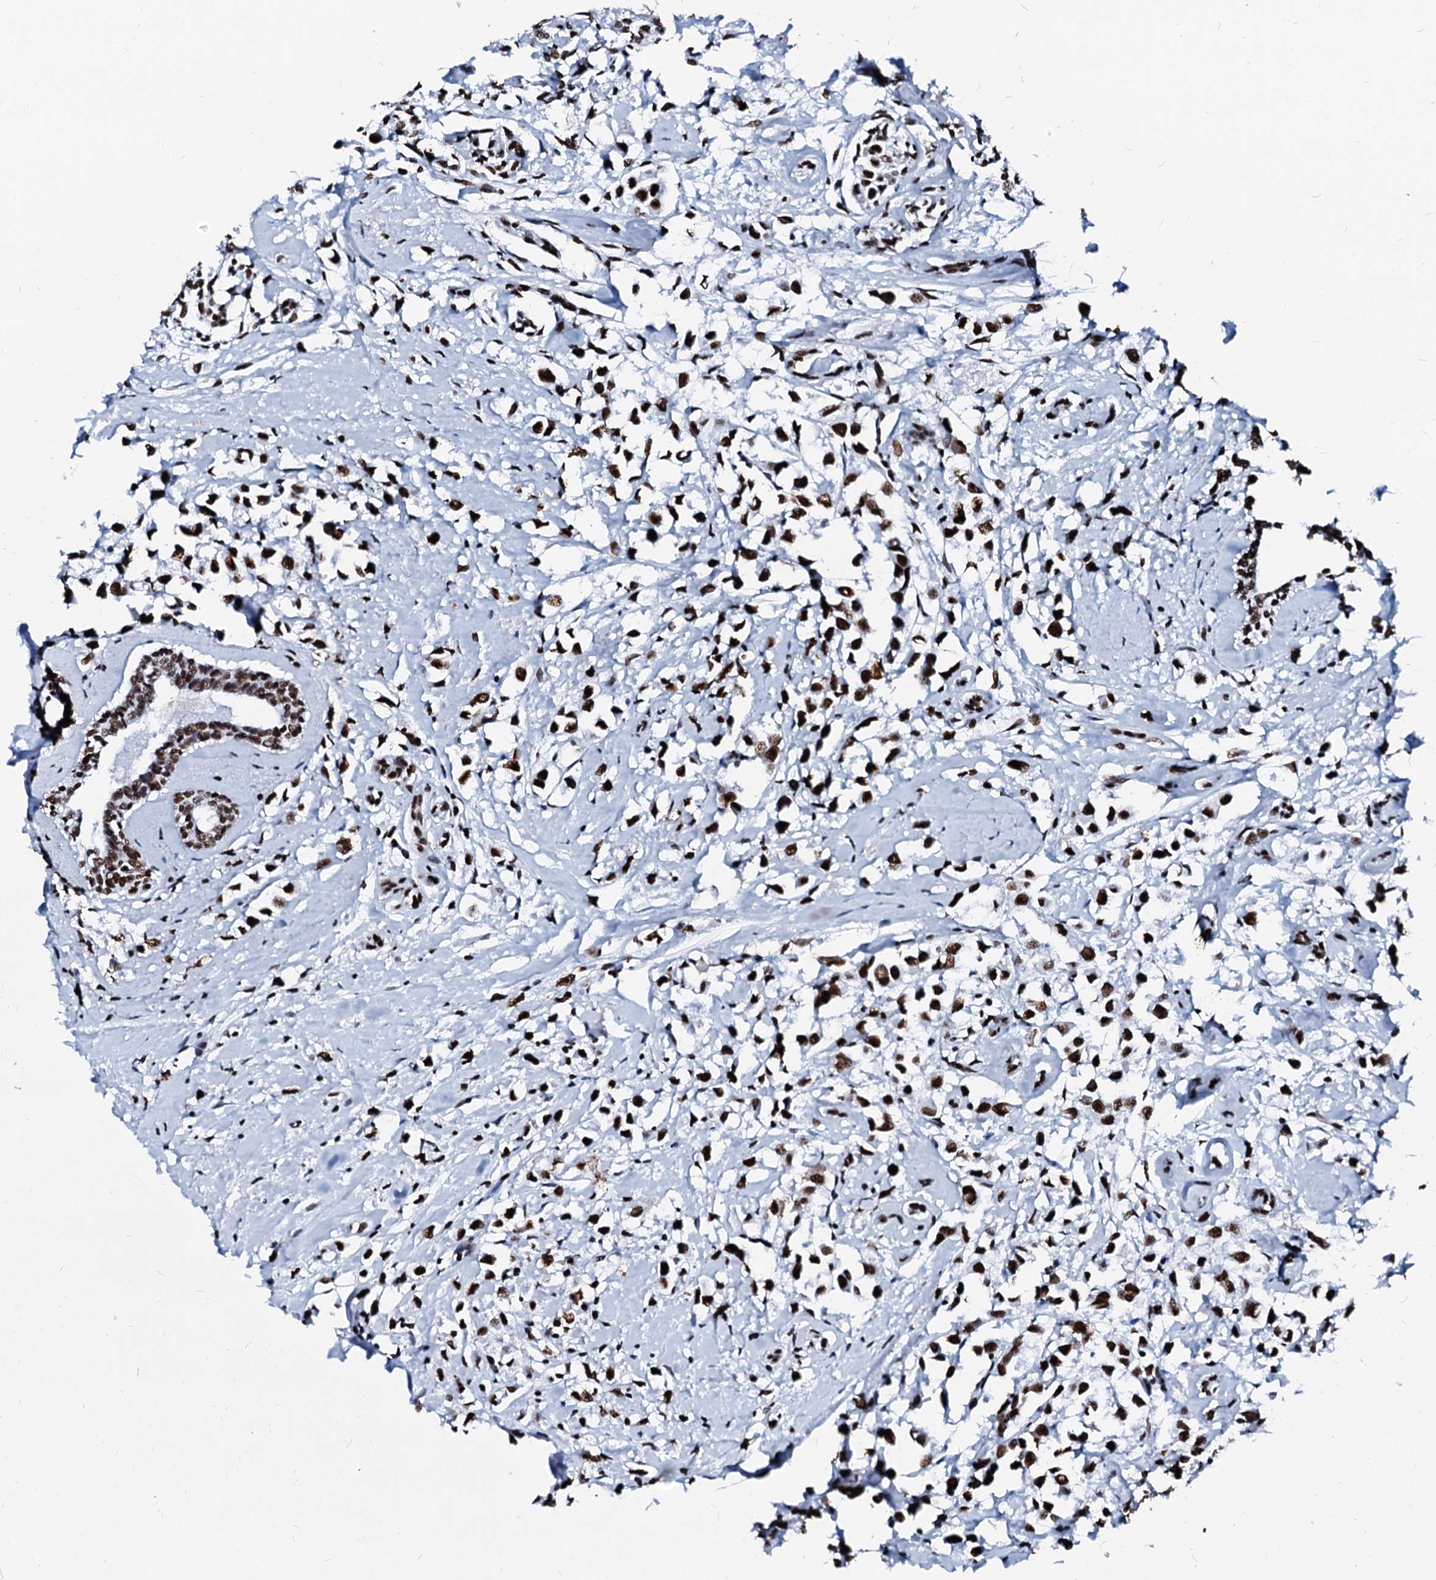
{"staining": {"intensity": "strong", "quantity": ">75%", "location": "nuclear"}, "tissue": "breast cancer", "cell_type": "Tumor cells", "image_type": "cancer", "snomed": [{"axis": "morphology", "description": "Duct carcinoma"}, {"axis": "topography", "description": "Breast"}], "caption": "Protein staining of breast cancer (invasive ductal carcinoma) tissue demonstrates strong nuclear positivity in about >75% of tumor cells.", "gene": "RALY", "patient": {"sex": "female", "age": 87}}